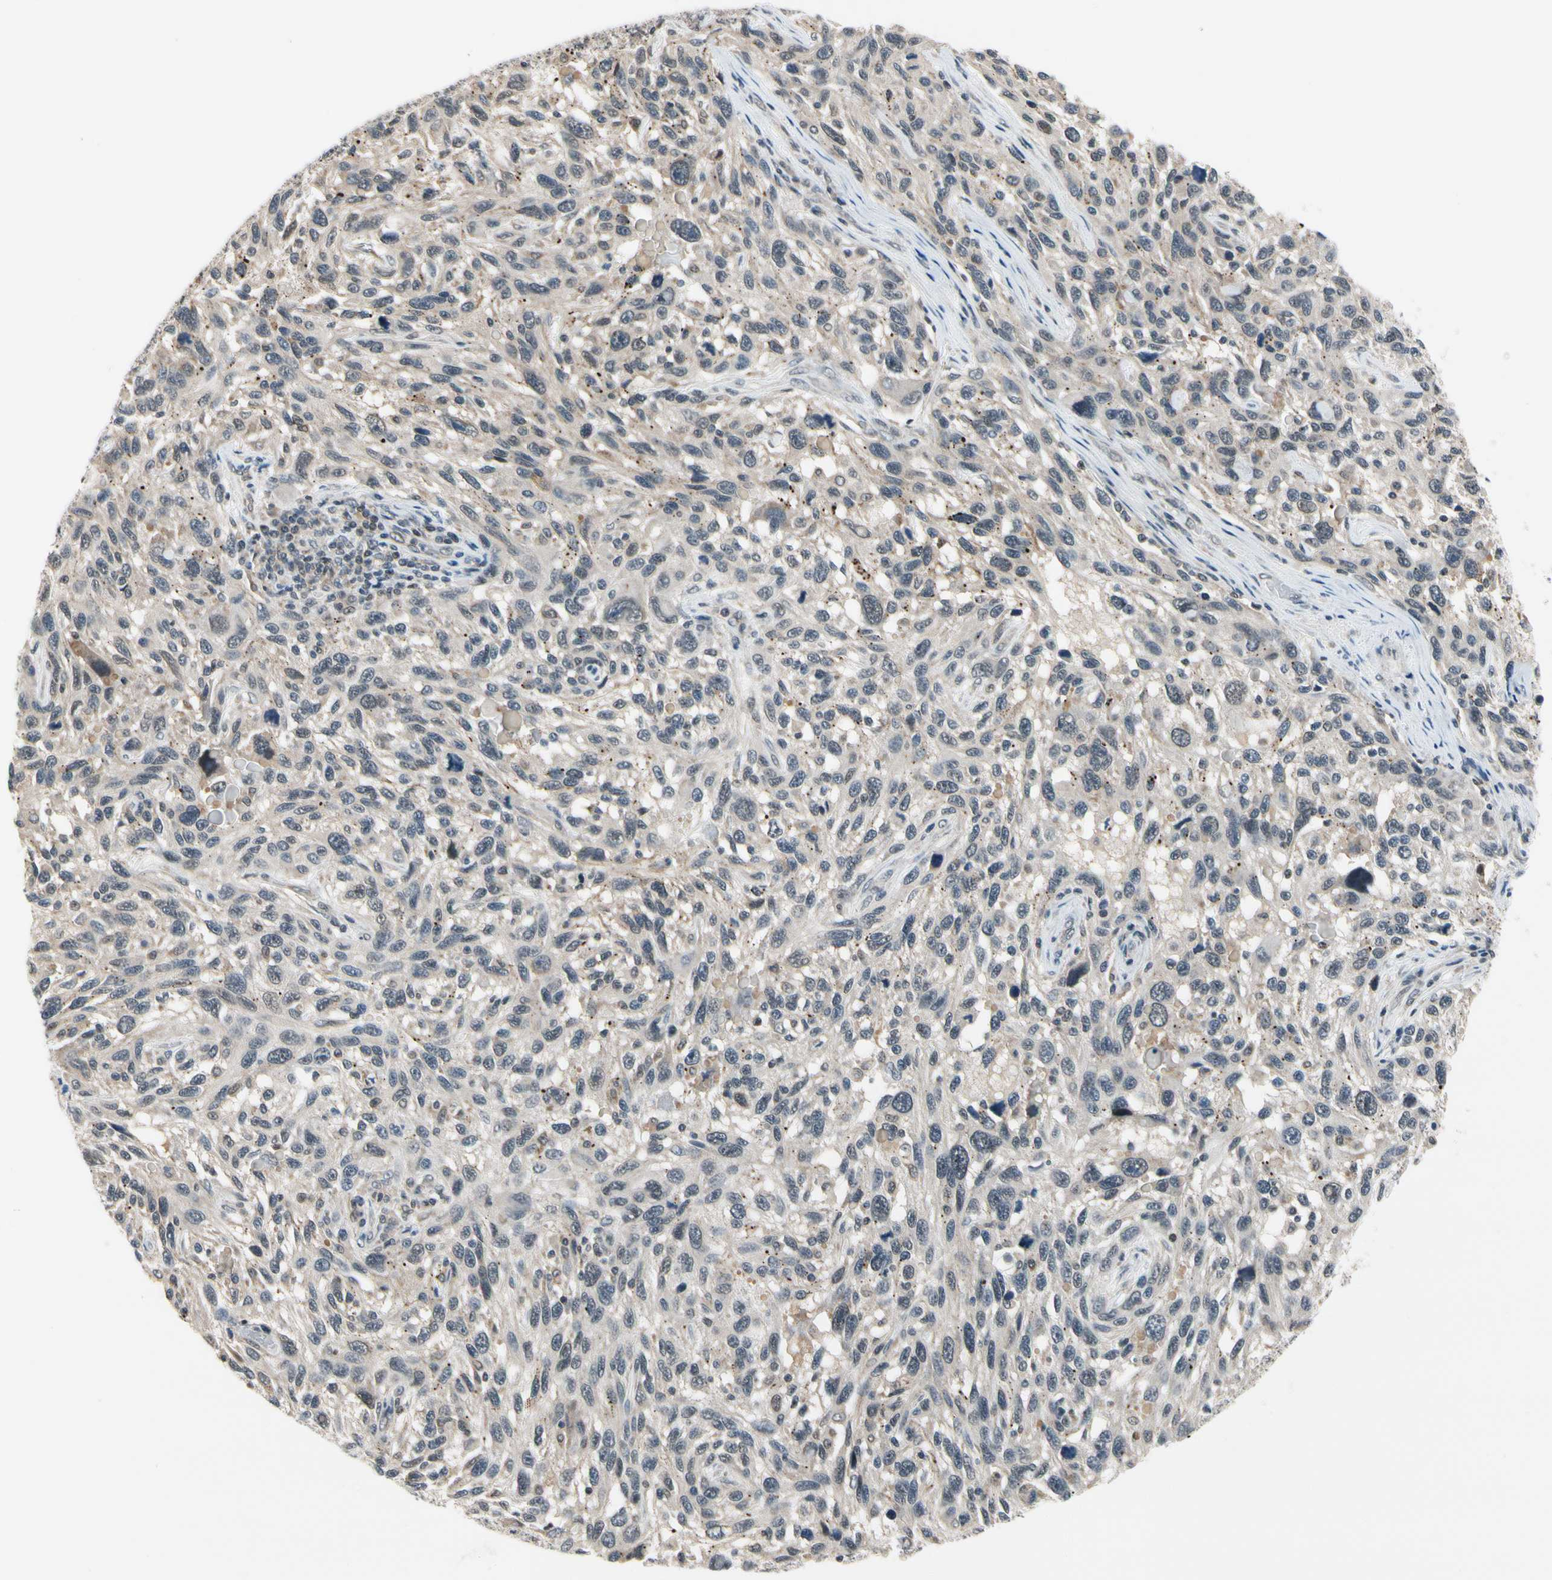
{"staining": {"intensity": "weak", "quantity": "<25%", "location": "cytoplasmic/membranous"}, "tissue": "melanoma", "cell_type": "Tumor cells", "image_type": "cancer", "snomed": [{"axis": "morphology", "description": "Malignant melanoma, NOS"}, {"axis": "topography", "description": "Skin"}], "caption": "Tumor cells are negative for protein expression in human melanoma.", "gene": "TAF12", "patient": {"sex": "male", "age": 53}}